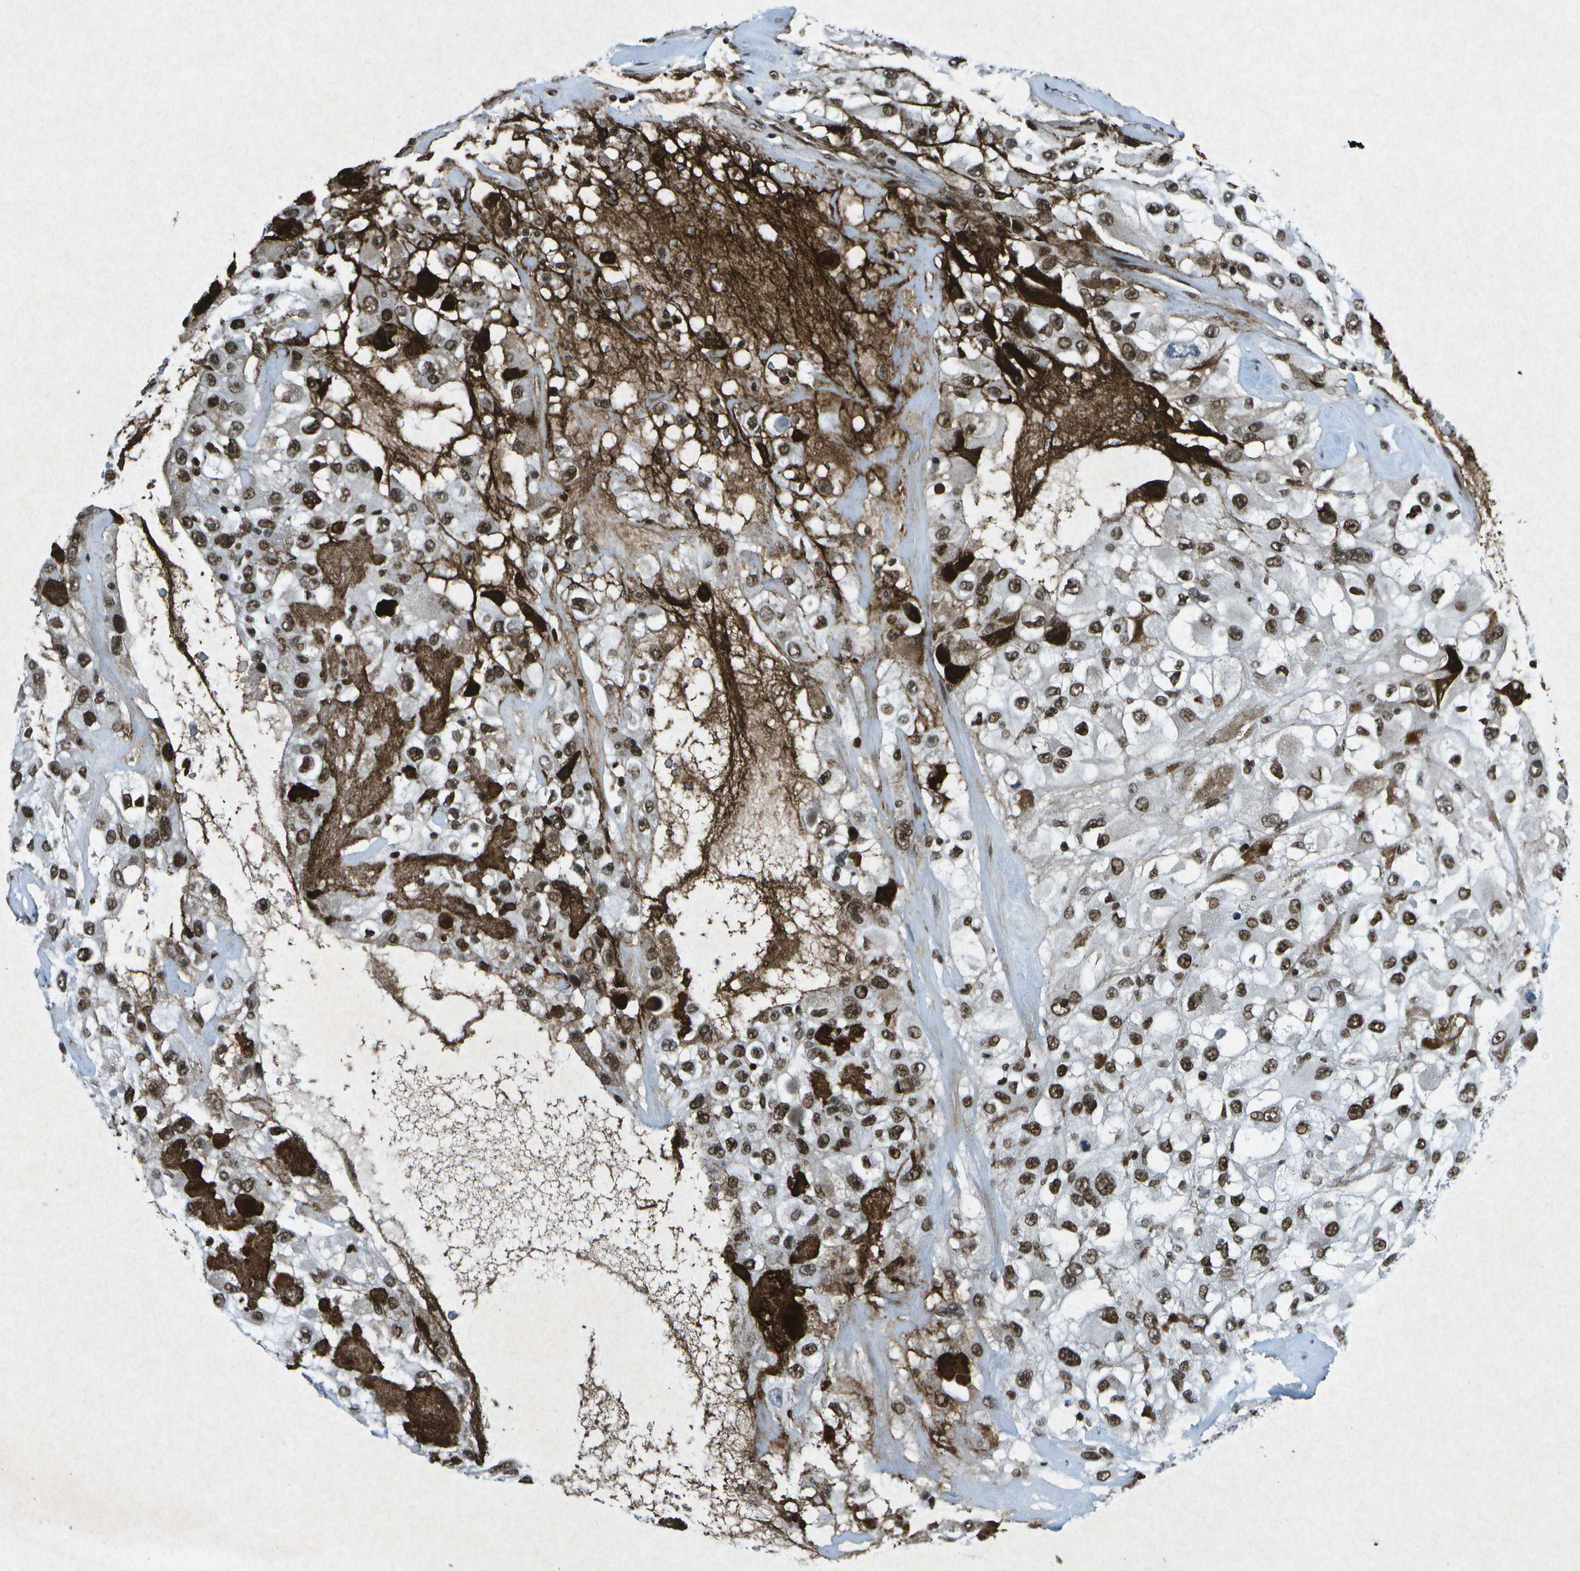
{"staining": {"intensity": "strong", "quantity": ">75%", "location": "nuclear"}, "tissue": "renal cancer", "cell_type": "Tumor cells", "image_type": "cancer", "snomed": [{"axis": "morphology", "description": "Adenocarcinoma, NOS"}, {"axis": "topography", "description": "Kidney"}], "caption": "IHC histopathology image of human renal cancer (adenocarcinoma) stained for a protein (brown), which reveals high levels of strong nuclear staining in about >75% of tumor cells.", "gene": "MTA2", "patient": {"sex": "female", "age": 52}}